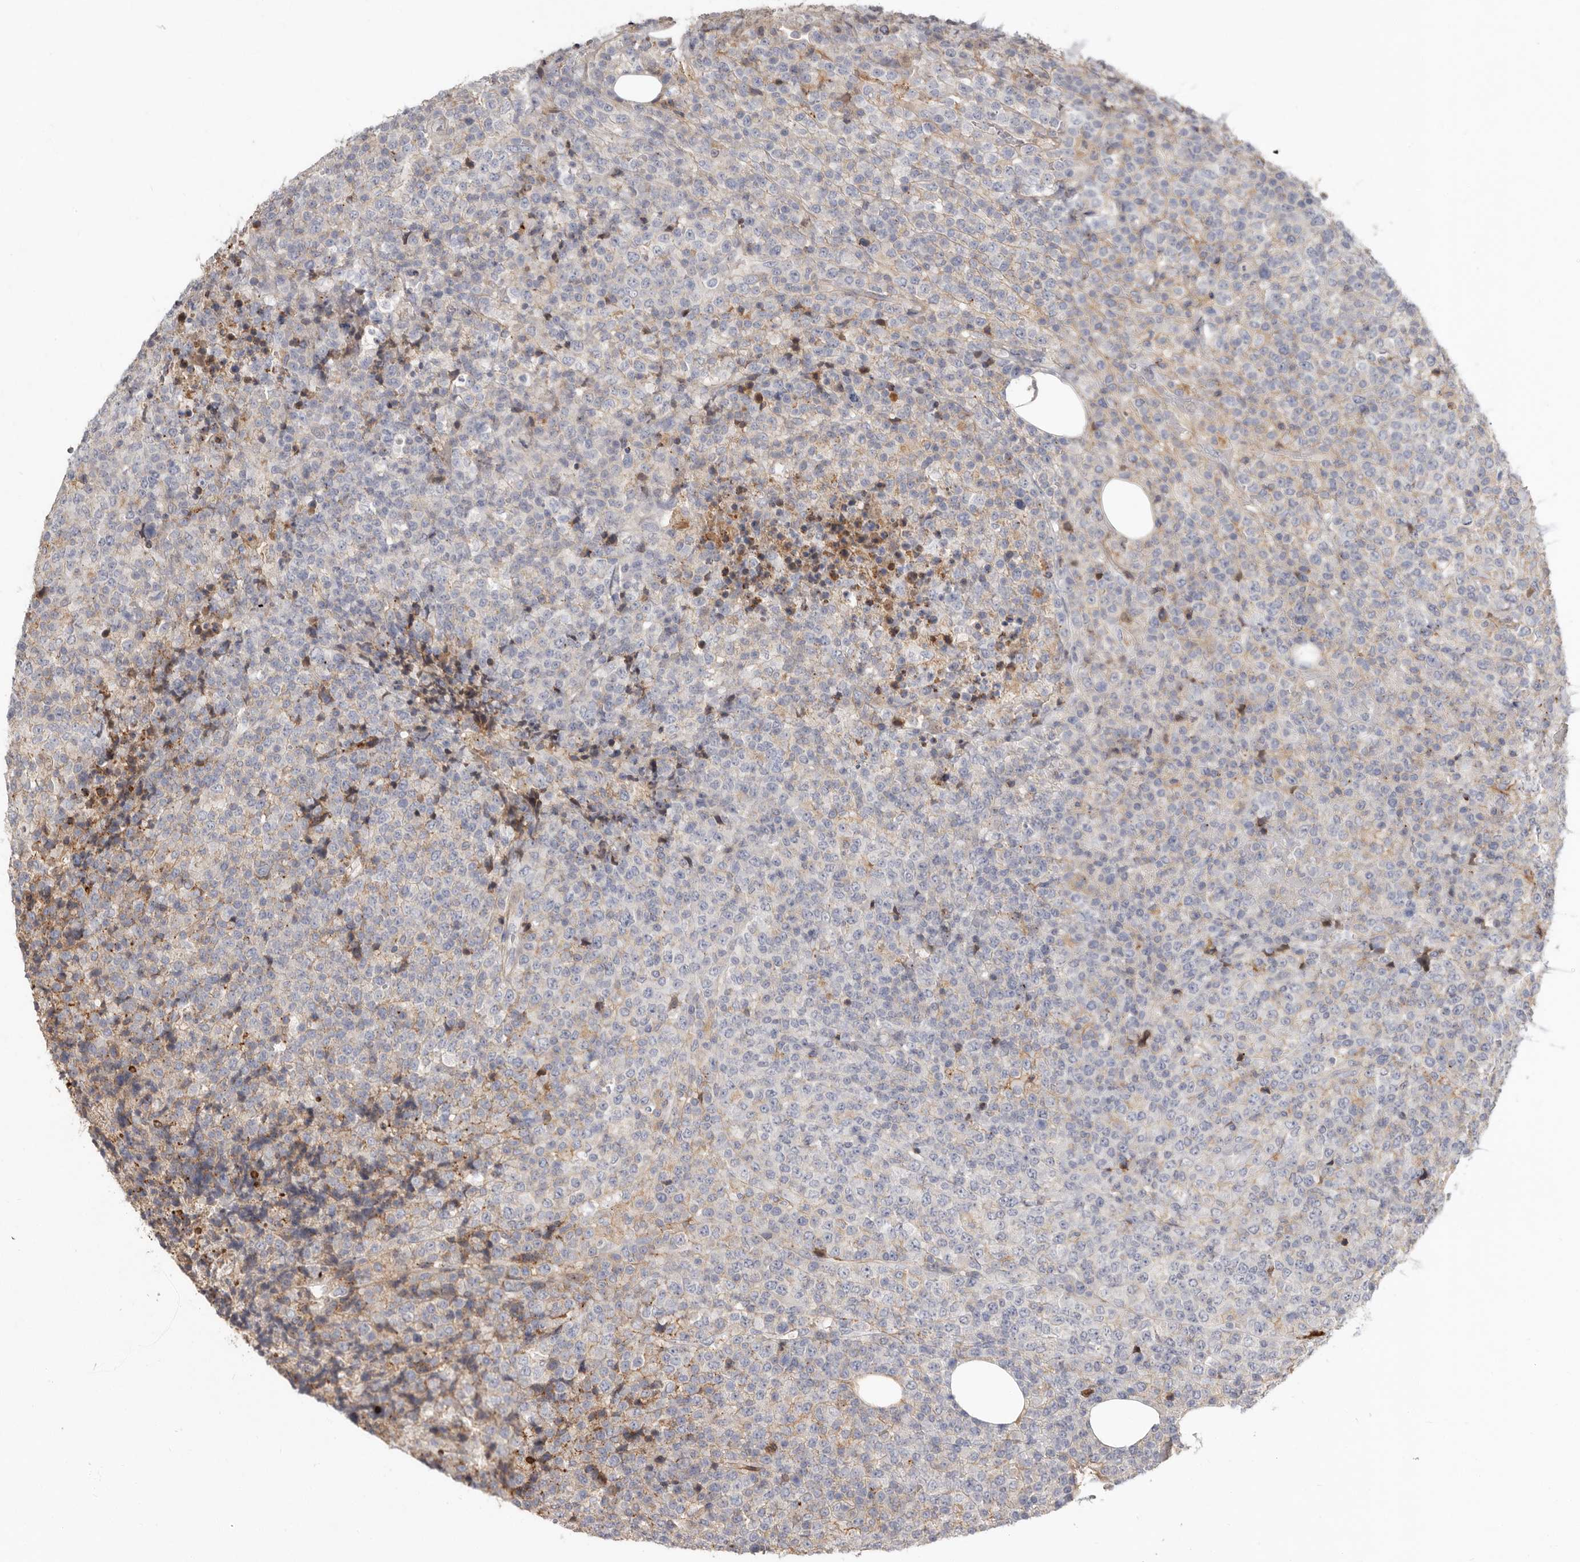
{"staining": {"intensity": "negative", "quantity": "none", "location": "none"}, "tissue": "lymphoma", "cell_type": "Tumor cells", "image_type": "cancer", "snomed": [{"axis": "morphology", "description": "Malignant lymphoma, non-Hodgkin's type, High grade"}, {"axis": "topography", "description": "Lymph node"}], "caption": "Lymphoma was stained to show a protein in brown. There is no significant expression in tumor cells.", "gene": "KIF26B", "patient": {"sex": "male", "age": 13}}